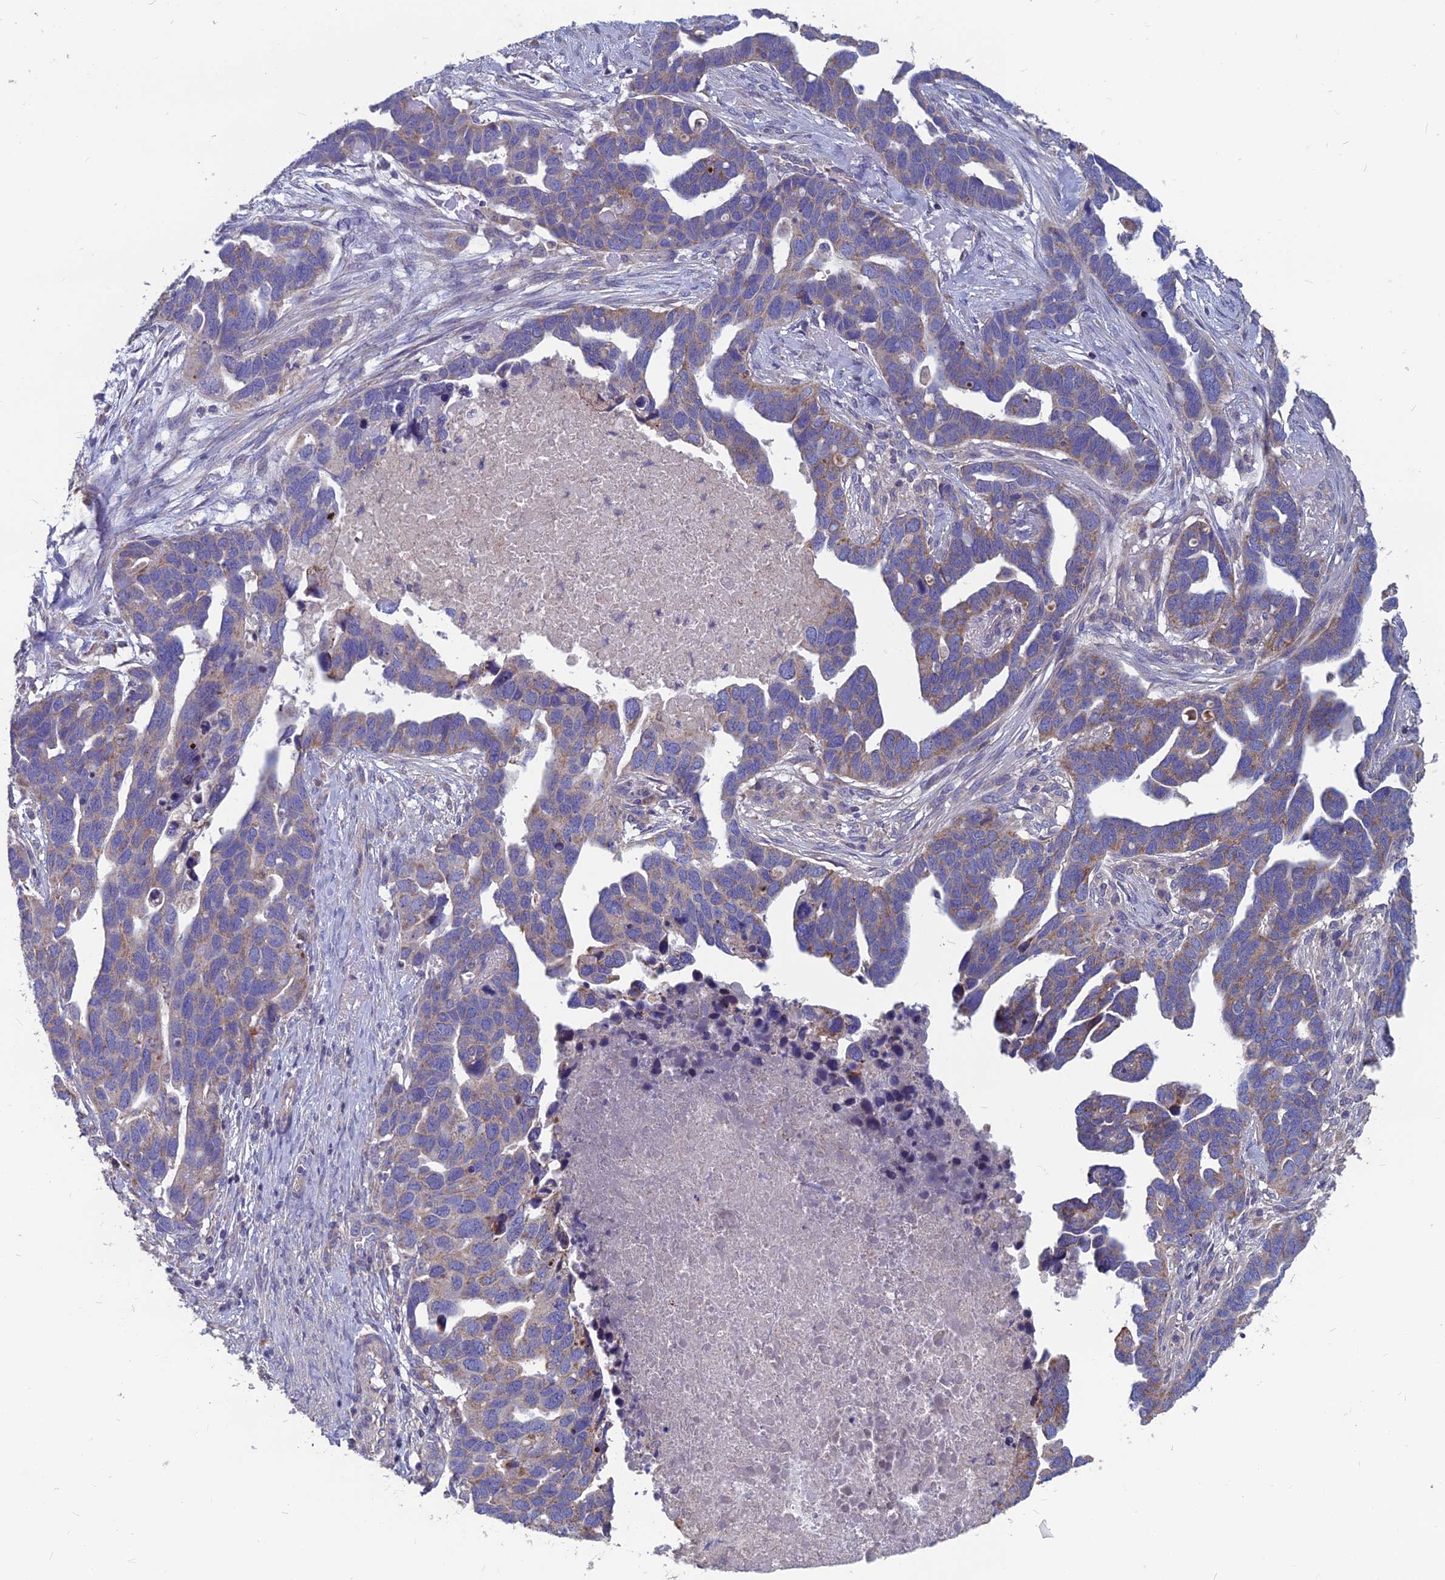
{"staining": {"intensity": "weak", "quantity": ">75%", "location": "cytoplasmic/membranous"}, "tissue": "ovarian cancer", "cell_type": "Tumor cells", "image_type": "cancer", "snomed": [{"axis": "morphology", "description": "Cystadenocarcinoma, serous, NOS"}, {"axis": "topography", "description": "Ovary"}], "caption": "DAB immunohistochemical staining of ovarian cancer (serous cystadenocarcinoma) displays weak cytoplasmic/membranous protein staining in approximately >75% of tumor cells.", "gene": "COX20", "patient": {"sex": "female", "age": 54}}